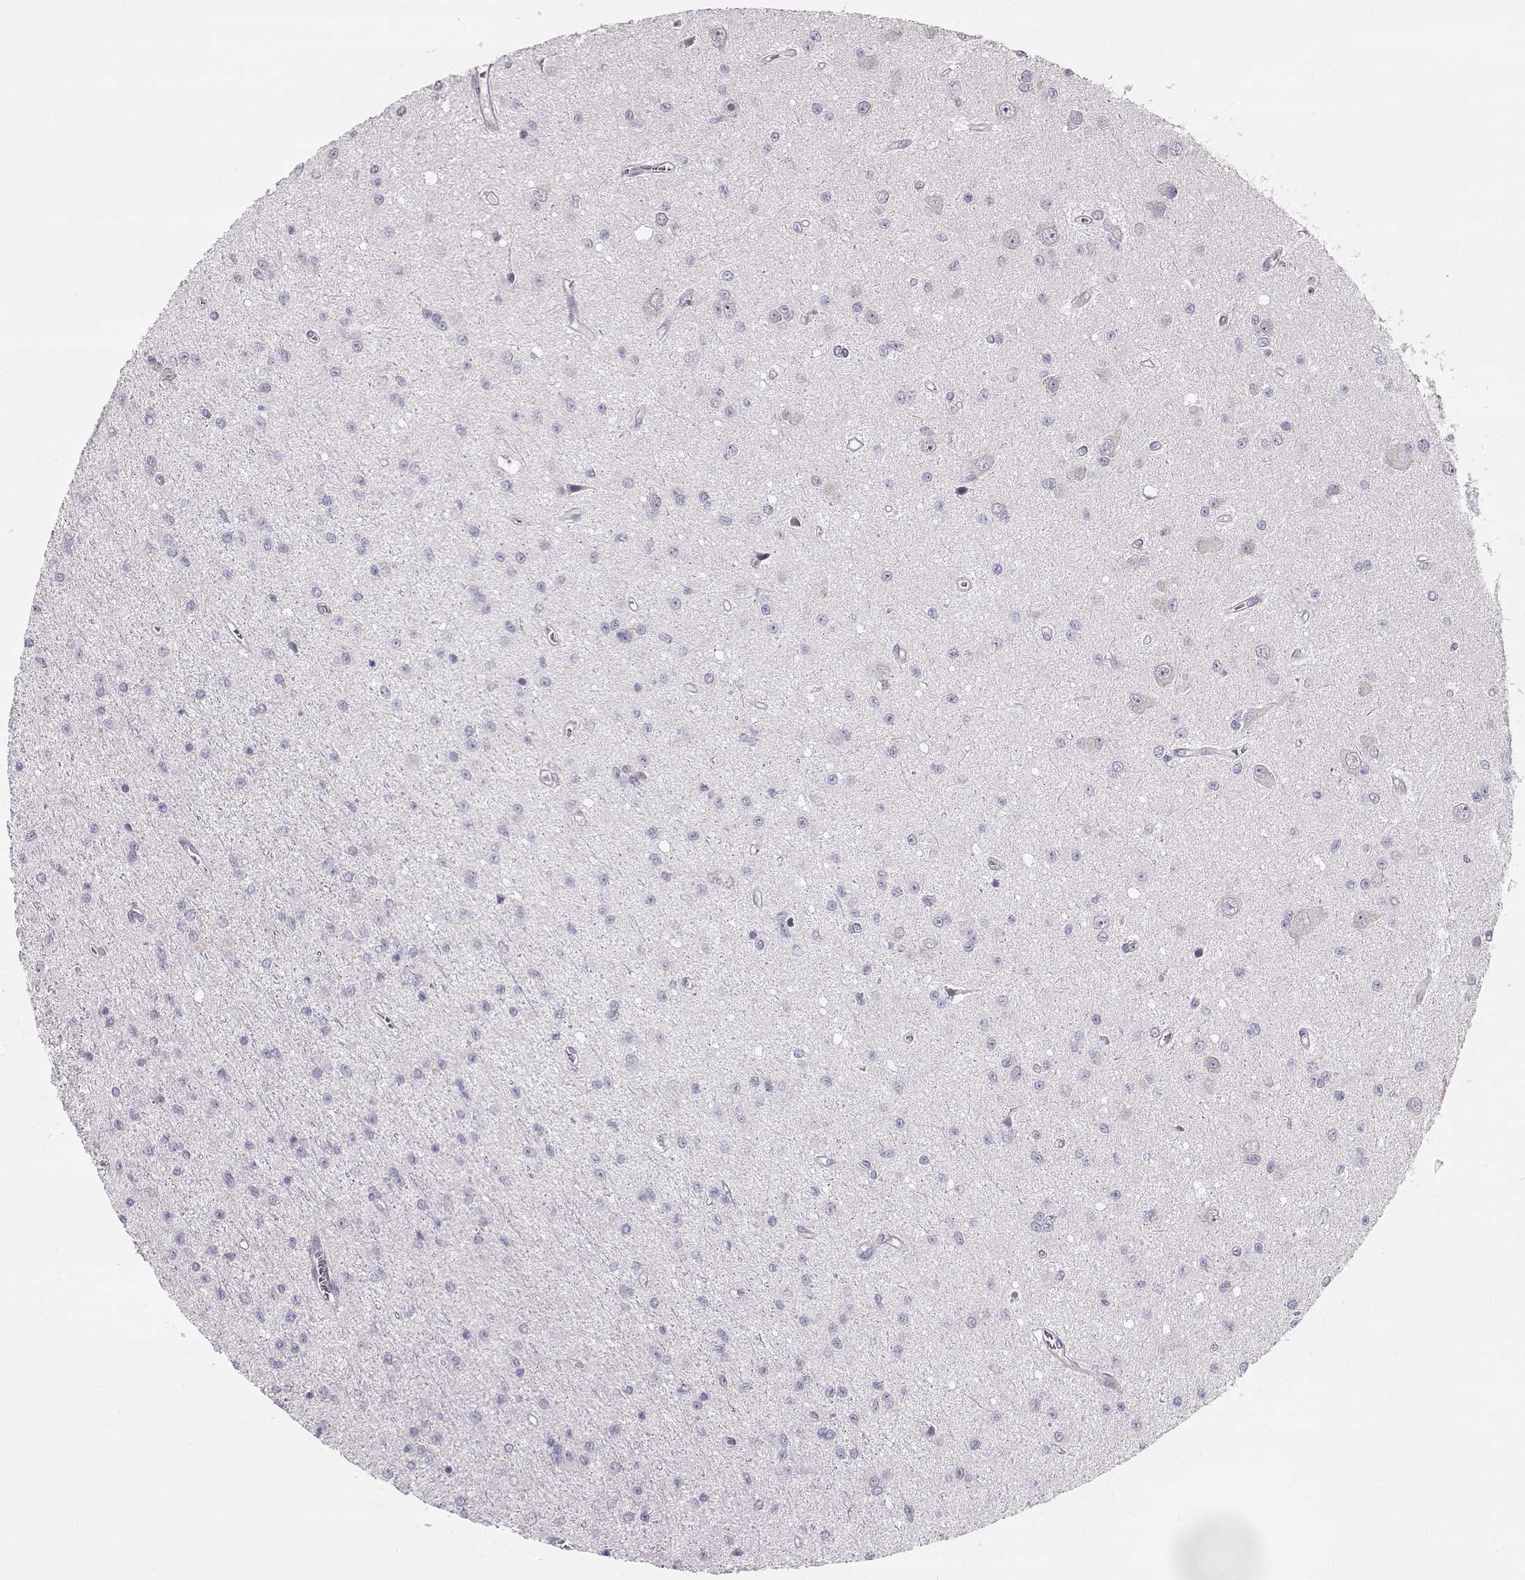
{"staining": {"intensity": "negative", "quantity": "none", "location": "none"}, "tissue": "glioma", "cell_type": "Tumor cells", "image_type": "cancer", "snomed": [{"axis": "morphology", "description": "Glioma, malignant, Low grade"}, {"axis": "topography", "description": "Brain"}], "caption": "IHC micrograph of neoplastic tissue: human malignant low-grade glioma stained with DAB reveals no significant protein expression in tumor cells.", "gene": "GLIPR1L2", "patient": {"sex": "female", "age": 45}}